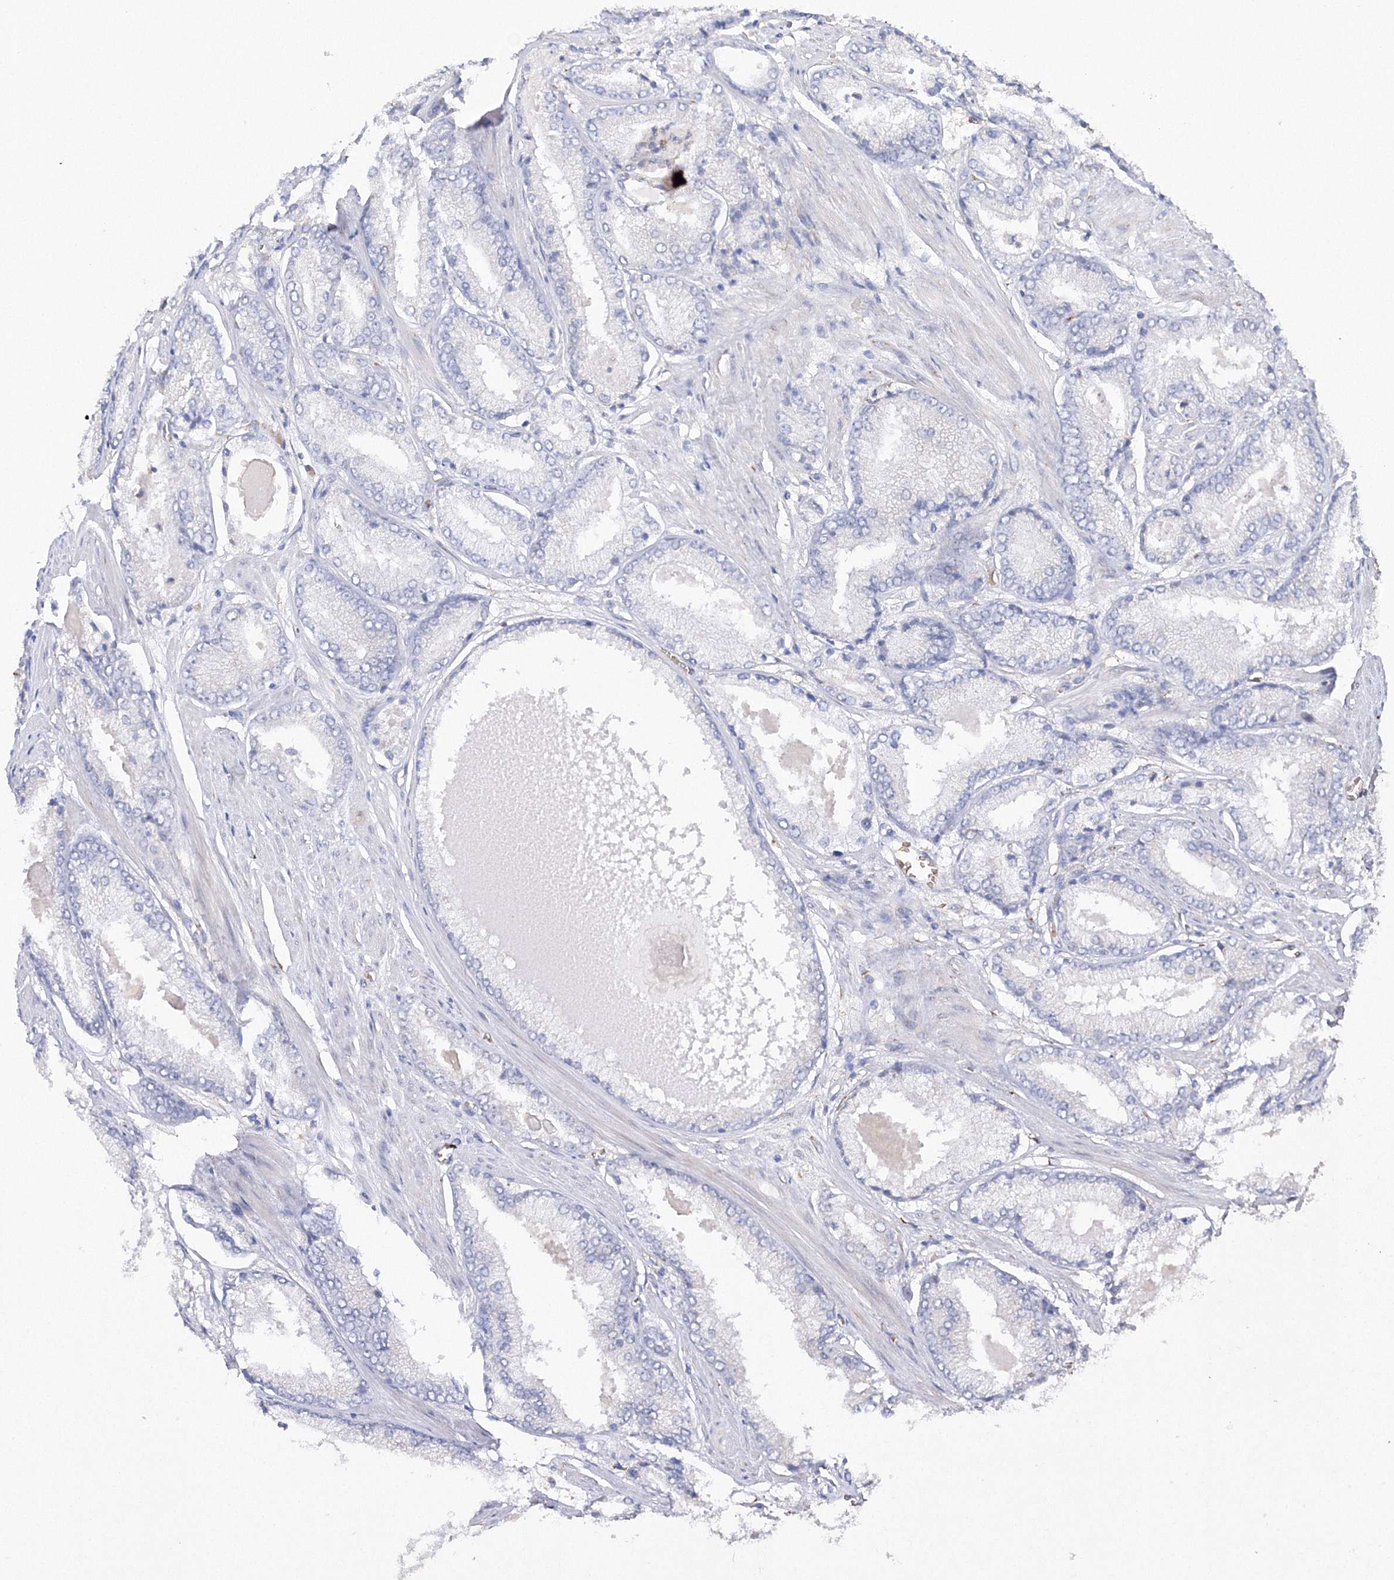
{"staining": {"intensity": "negative", "quantity": "none", "location": "none"}, "tissue": "prostate cancer", "cell_type": "Tumor cells", "image_type": "cancer", "snomed": [{"axis": "morphology", "description": "Adenocarcinoma, Low grade"}, {"axis": "topography", "description": "Prostate"}], "caption": "IHC histopathology image of neoplastic tissue: human prostate cancer stained with DAB reveals no significant protein staining in tumor cells.", "gene": "DIS3L2", "patient": {"sex": "male", "age": 54}}